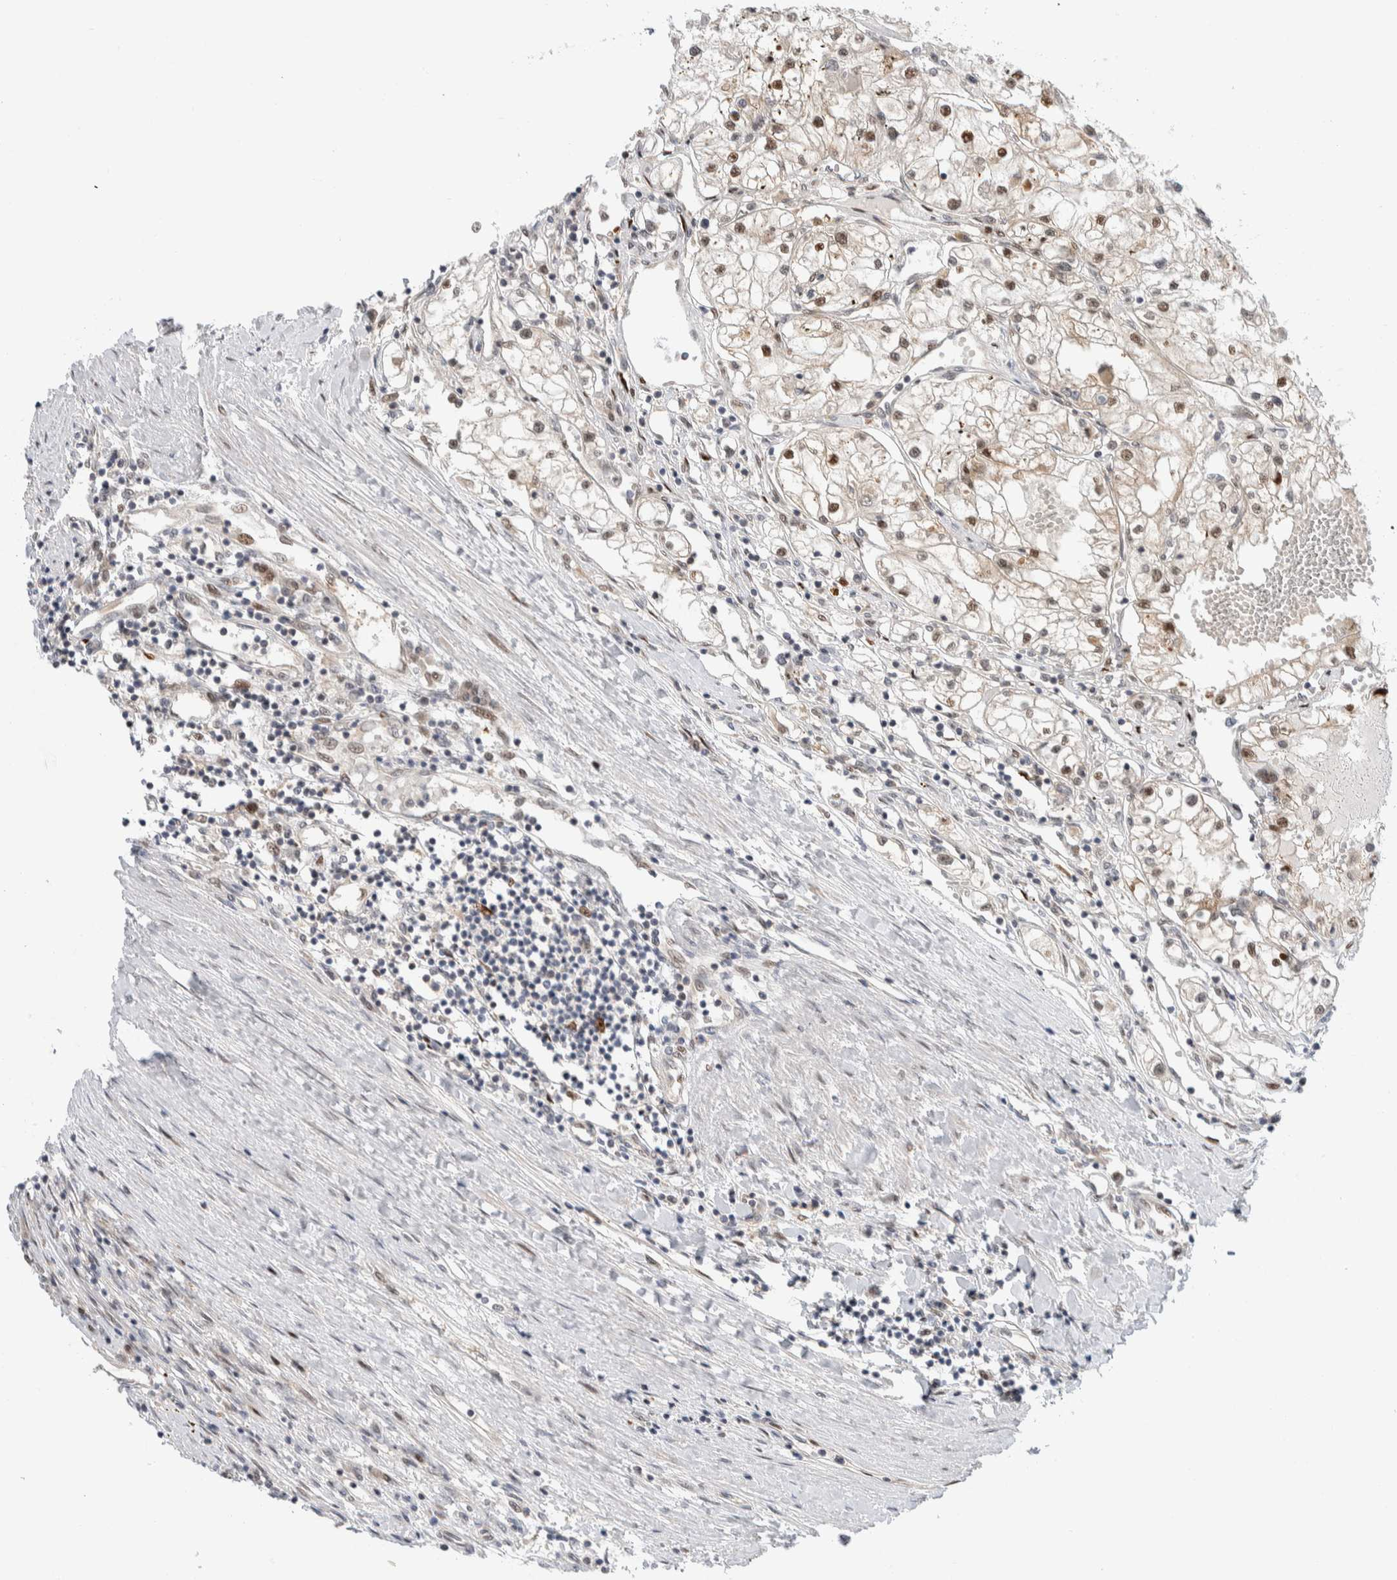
{"staining": {"intensity": "moderate", "quantity": "25%-75%", "location": "cytoplasmic/membranous,nuclear"}, "tissue": "renal cancer", "cell_type": "Tumor cells", "image_type": "cancer", "snomed": [{"axis": "morphology", "description": "Adenocarcinoma, NOS"}, {"axis": "topography", "description": "Kidney"}], "caption": "Immunohistochemistry (IHC) micrograph of human adenocarcinoma (renal) stained for a protein (brown), which demonstrates medium levels of moderate cytoplasmic/membranous and nuclear positivity in about 25%-75% of tumor cells.", "gene": "NCR3LG1", "patient": {"sex": "male", "age": 68}}